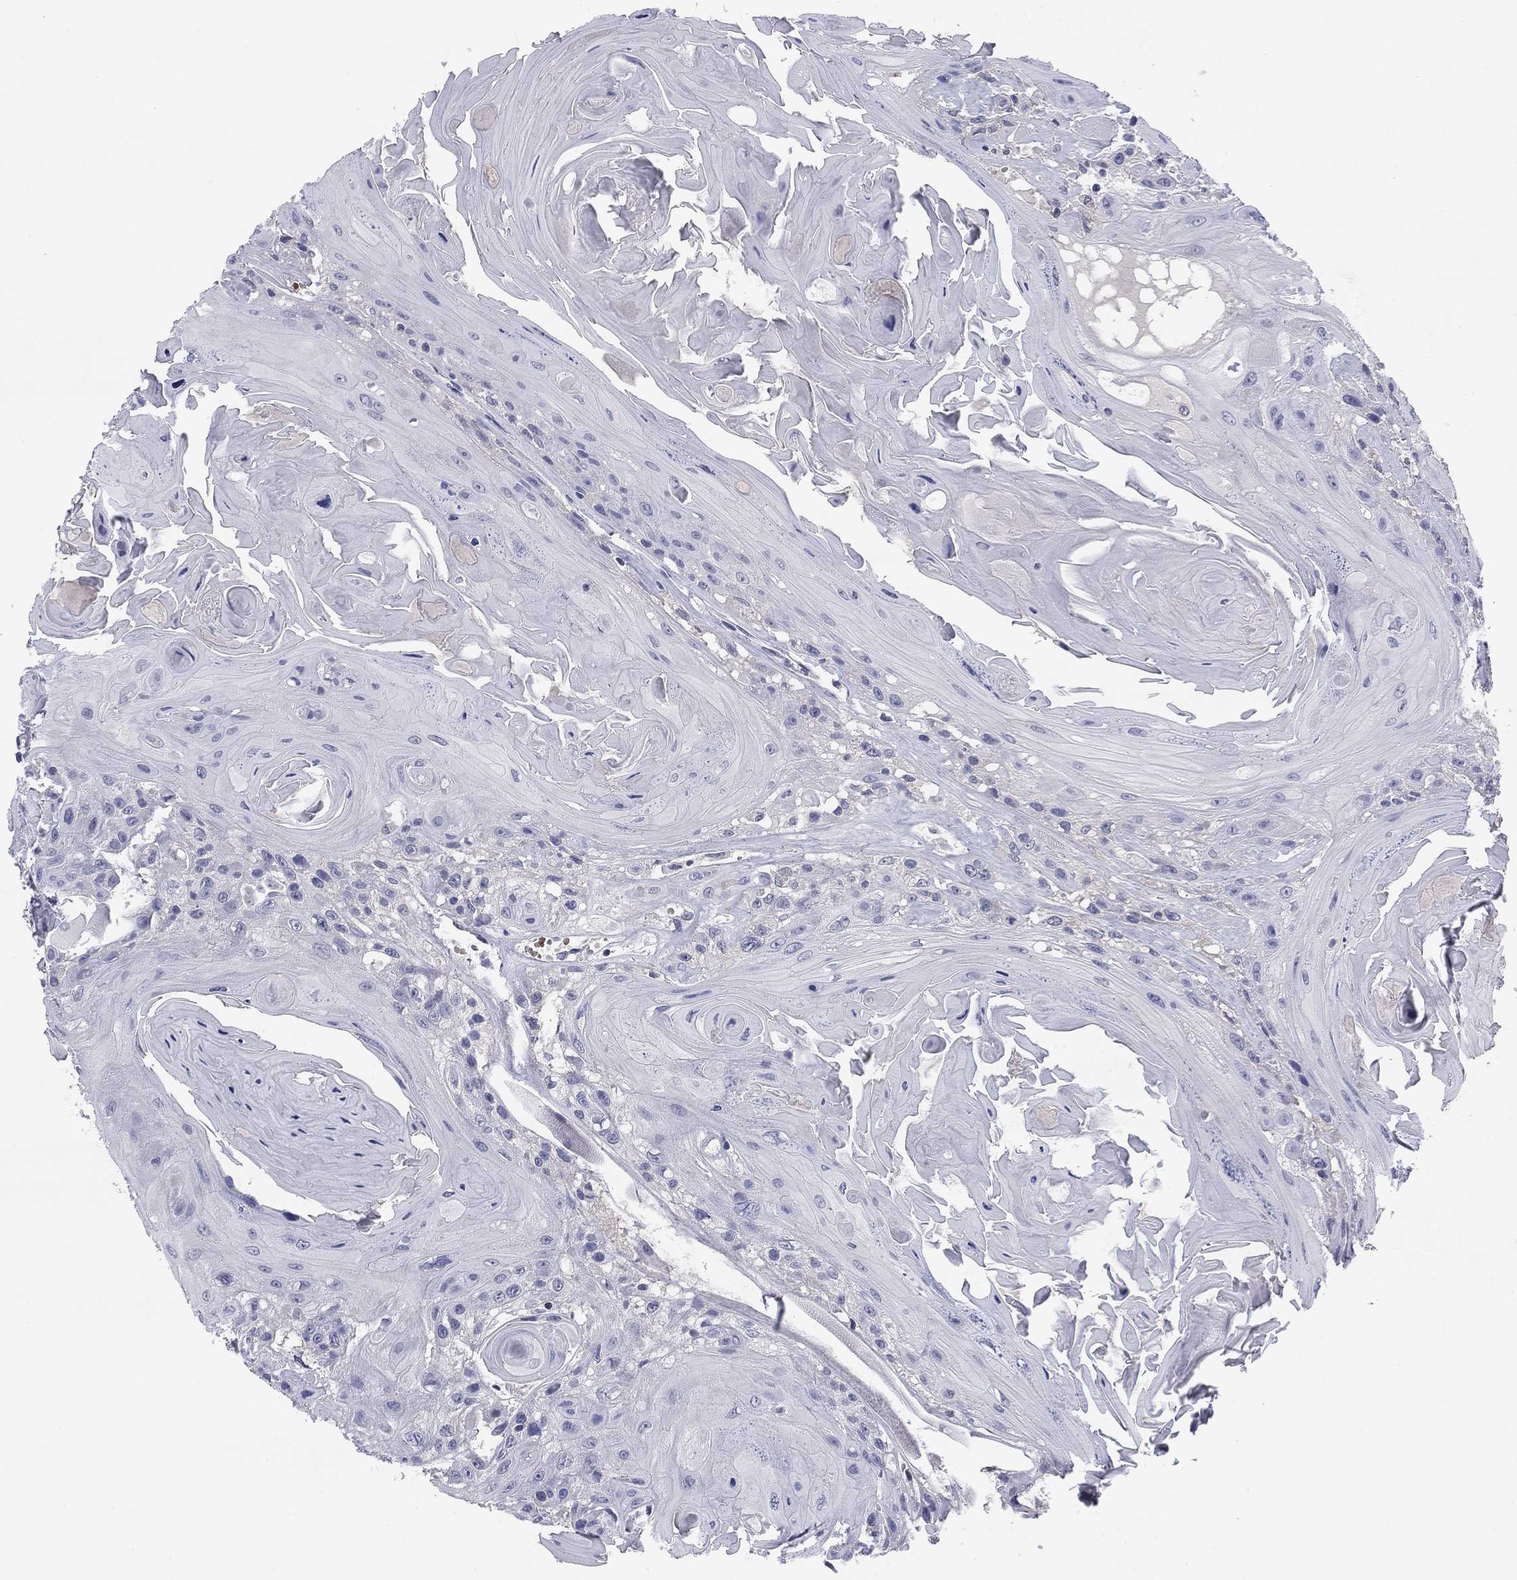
{"staining": {"intensity": "negative", "quantity": "none", "location": "none"}, "tissue": "head and neck cancer", "cell_type": "Tumor cells", "image_type": "cancer", "snomed": [{"axis": "morphology", "description": "Squamous cell carcinoma, NOS"}, {"axis": "topography", "description": "Head-Neck"}], "caption": "Tumor cells show no significant protein positivity in squamous cell carcinoma (head and neck).", "gene": "REXO5", "patient": {"sex": "female", "age": 59}}